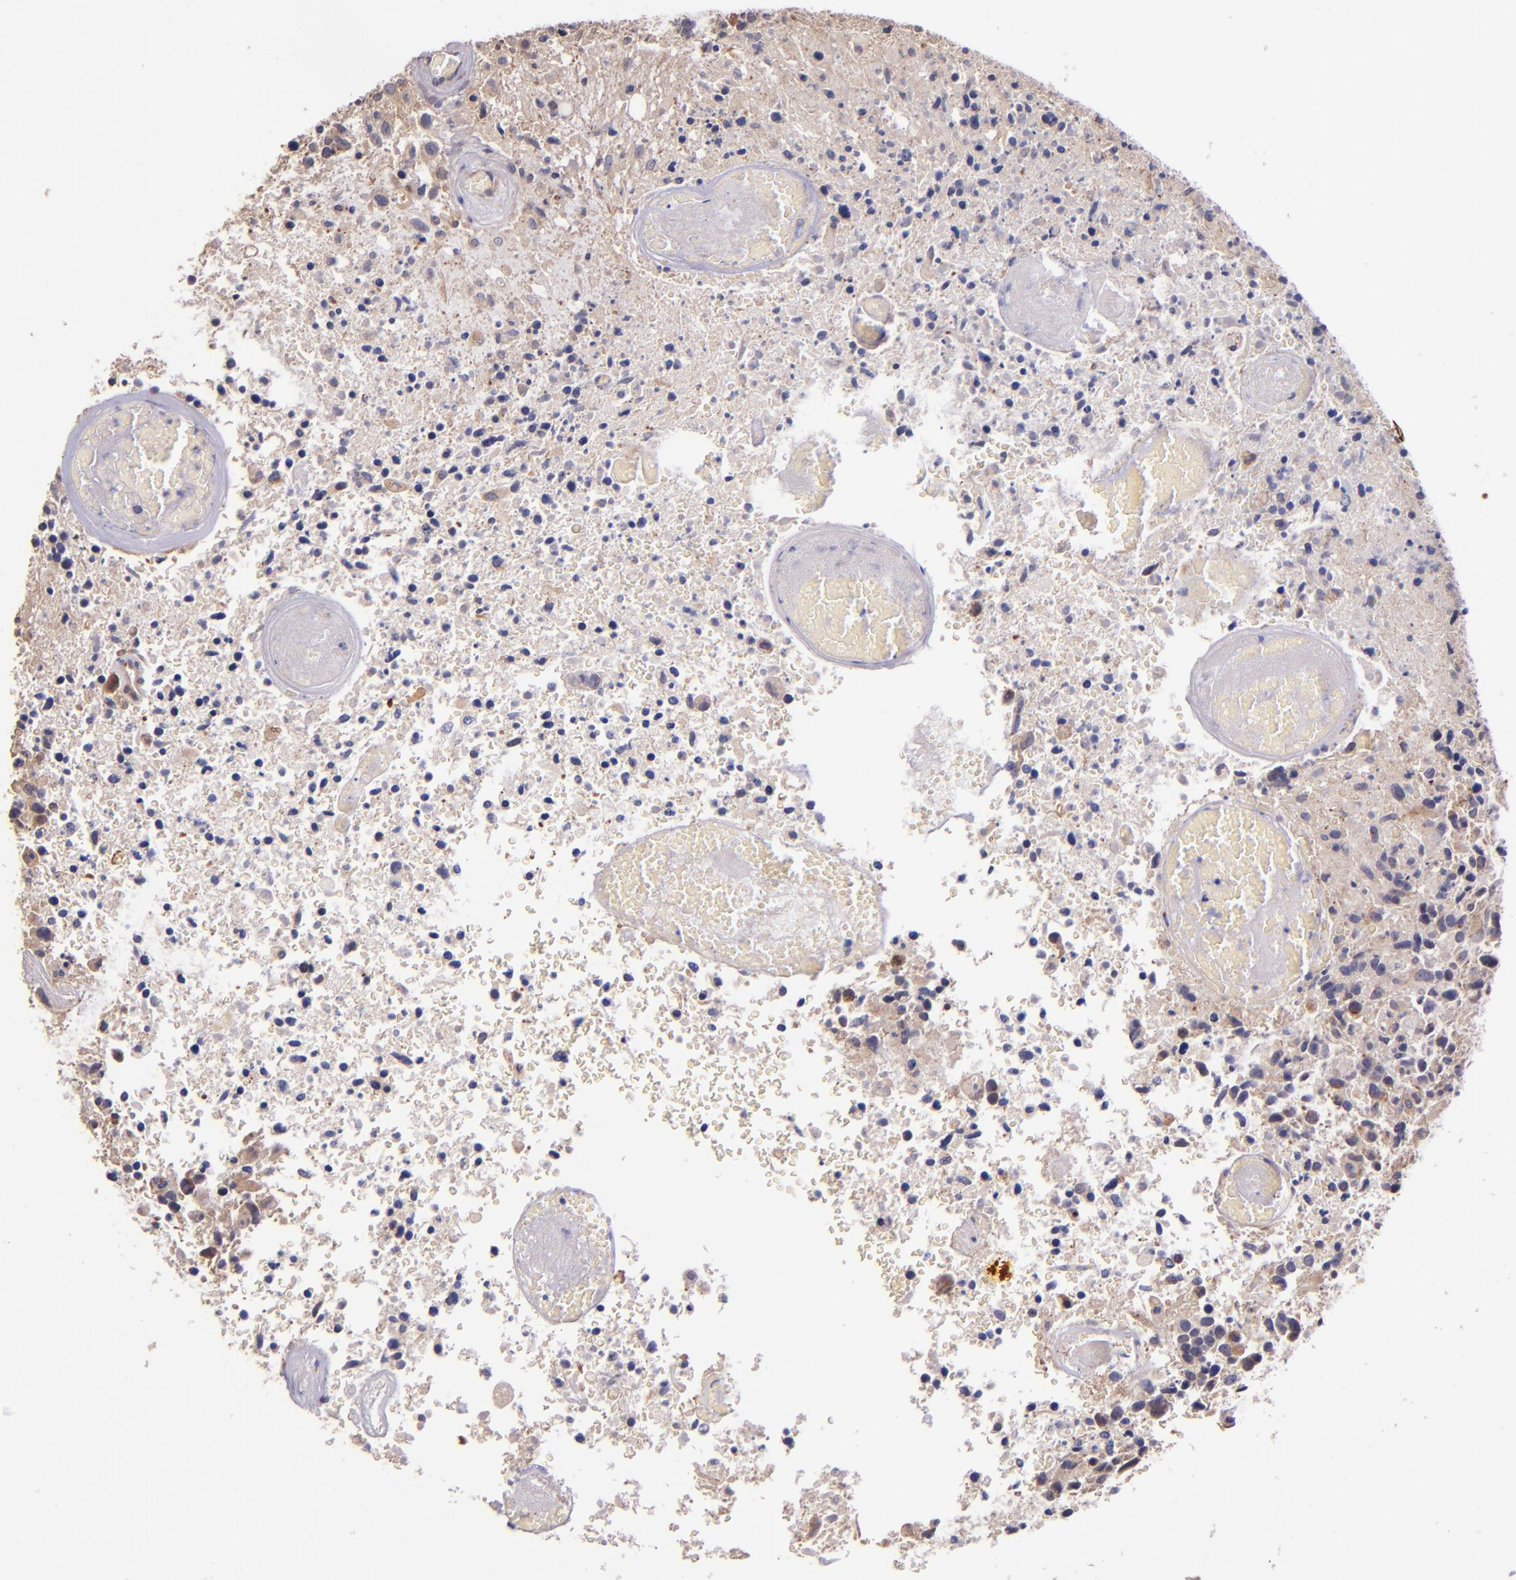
{"staining": {"intensity": "weak", "quantity": "<25%", "location": "cytoplasmic/membranous"}, "tissue": "glioma", "cell_type": "Tumor cells", "image_type": "cancer", "snomed": [{"axis": "morphology", "description": "Glioma, malignant, High grade"}, {"axis": "topography", "description": "Brain"}], "caption": "Immunohistochemical staining of malignant glioma (high-grade) displays no significant positivity in tumor cells.", "gene": "SHC1", "patient": {"sex": "male", "age": 72}}